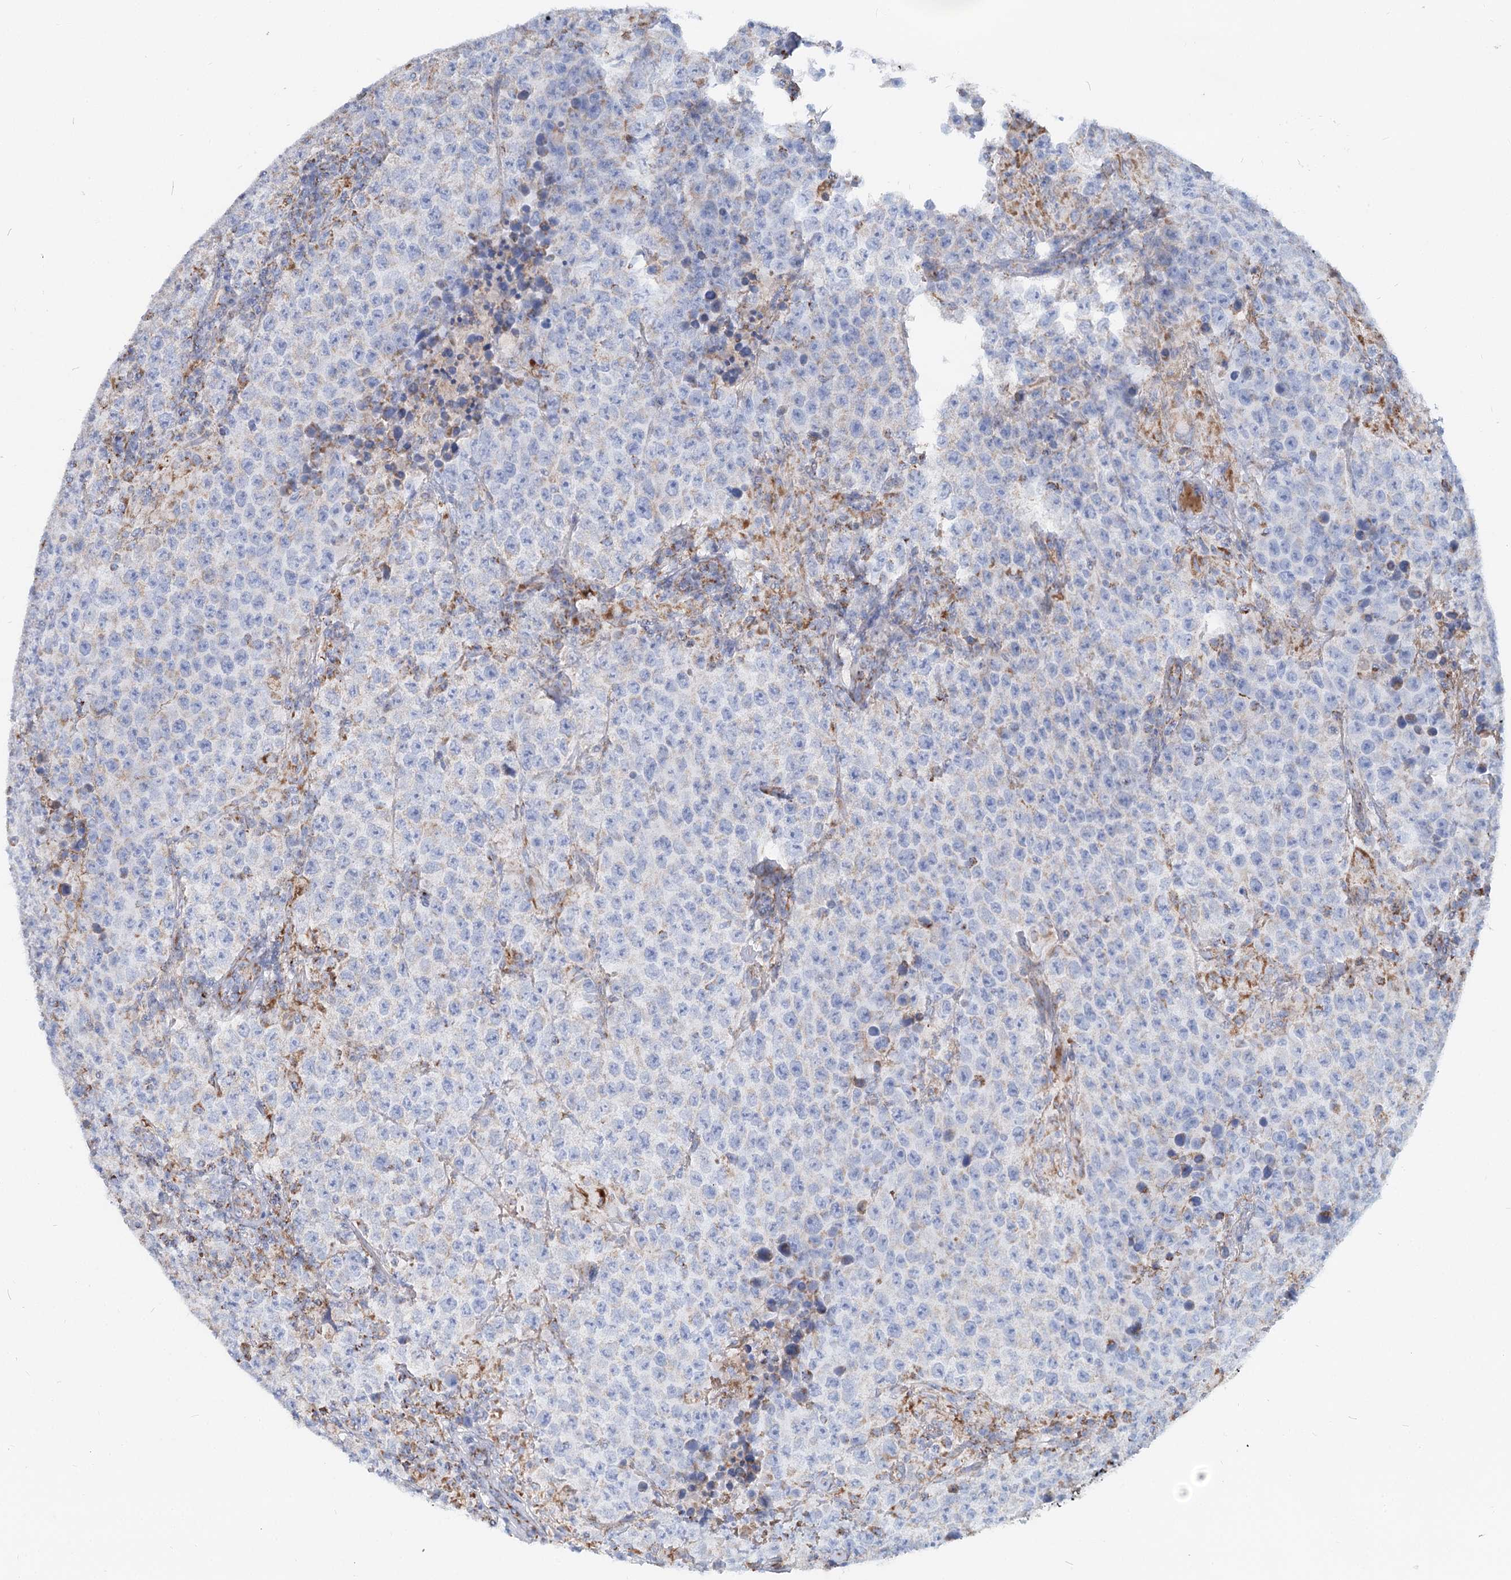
{"staining": {"intensity": "negative", "quantity": "none", "location": "none"}, "tissue": "testis cancer", "cell_type": "Tumor cells", "image_type": "cancer", "snomed": [{"axis": "morphology", "description": "Normal tissue, NOS"}, {"axis": "morphology", "description": "Urothelial carcinoma, High grade"}, {"axis": "morphology", "description": "Seminoma, NOS"}, {"axis": "morphology", "description": "Carcinoma, Embryonal, NOS"}, {"axis": "topography", "description": "Urinary bladder"}, {"axis": "topography", "description": "Testis"}], "caption": "Photomicrograph shows no significant protein staining in tumor cells of testis urothelial carcinoma (high-grade).", "gene": "MCCC2", "patient": {"sex": "male", "age": 41}}